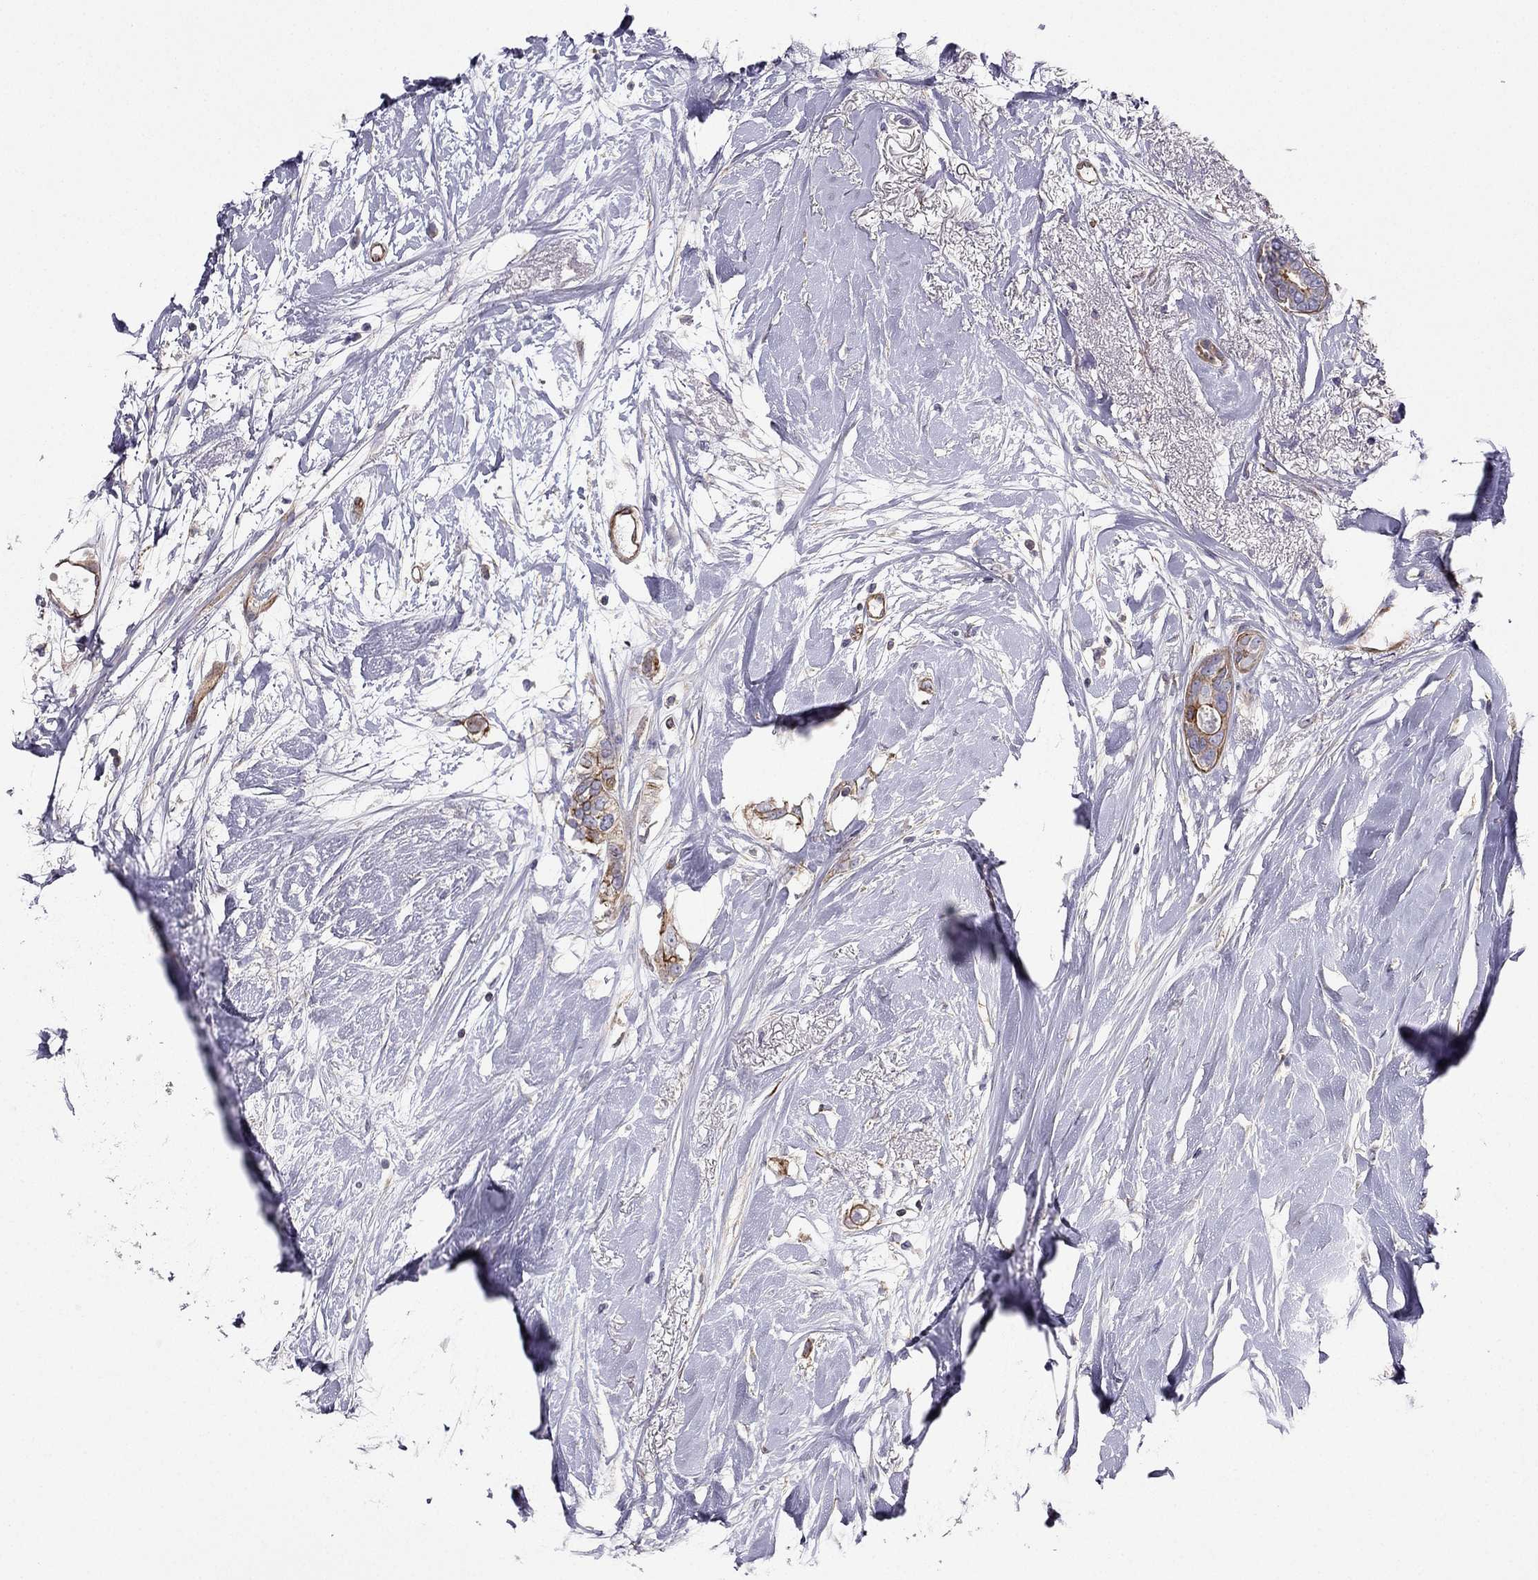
{"staining": {"intensity": "moderate", "quantity": "25%-75%", "location": "cytoplasmic/membranous"}, "tissue": "breast cancer", "cell_type": "Tumor cells", "image_type": "cancer", "snomed": [{"axis": "morphology", "description": "Duct carcinoma"}, {"axis": "topography", "description": "Breast"}], "caption": "Immunohistochemistry staining of breast cancer (infiltrating ductal carcinoma), which exhibits medium levels of moderate cytoplasmic/membranous positivity in approximately 25%-75% of tumor cells indicating moderate cytoplasmic/membranous protein staining. The staining was performed using DAB (3,3'-diaminobenzidine) (brown) for protein detection and nuclei were counterstained in hematoxylin (blue).", "gene": "ENOX1", "patient": {"sex": "female", "age": 40}}